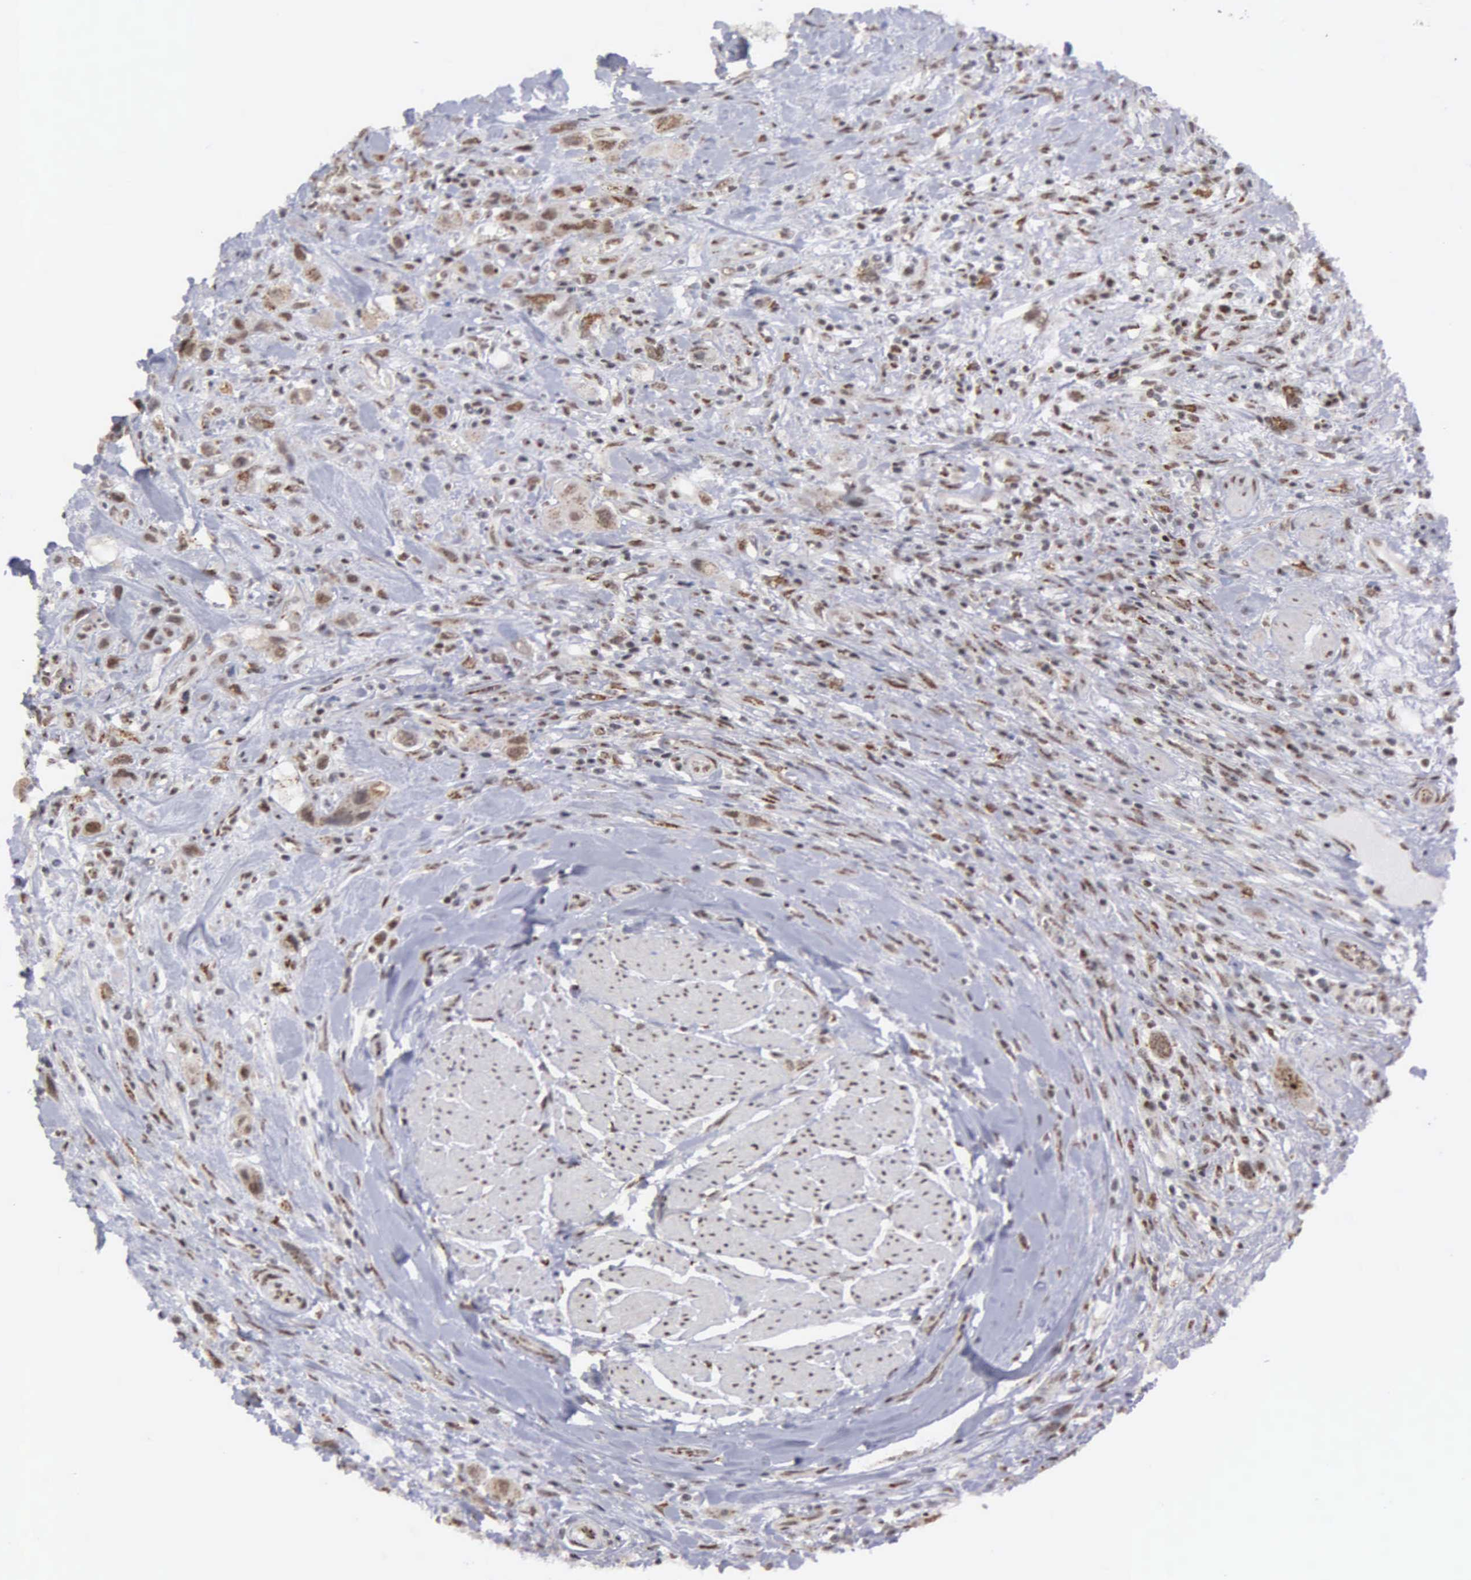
{"staining": {"intensity": "moderate", "quantity": ">75%", "location": "cytoplasmic/membranous,nuclear"}, "tissue": "urothelial cancer", "cell_type": "Tumor cells", "image_type": "cancer", "snomed": [{"axis": "morphology", "description": "Urothelial carcinoma, High grade"}, {"axis": "topography", "description": "Urinary bladder"}], "caption": "An immunohistochemistry micrograph of neoplastic tissue is shown. Protein staining in brown shows moderate cytoplasmic/membranous and nuclear positivity in urothelial cancer within tumor cells.", "gene": "GTF2A1", "patient": {"sex": "male", "age": 50}}